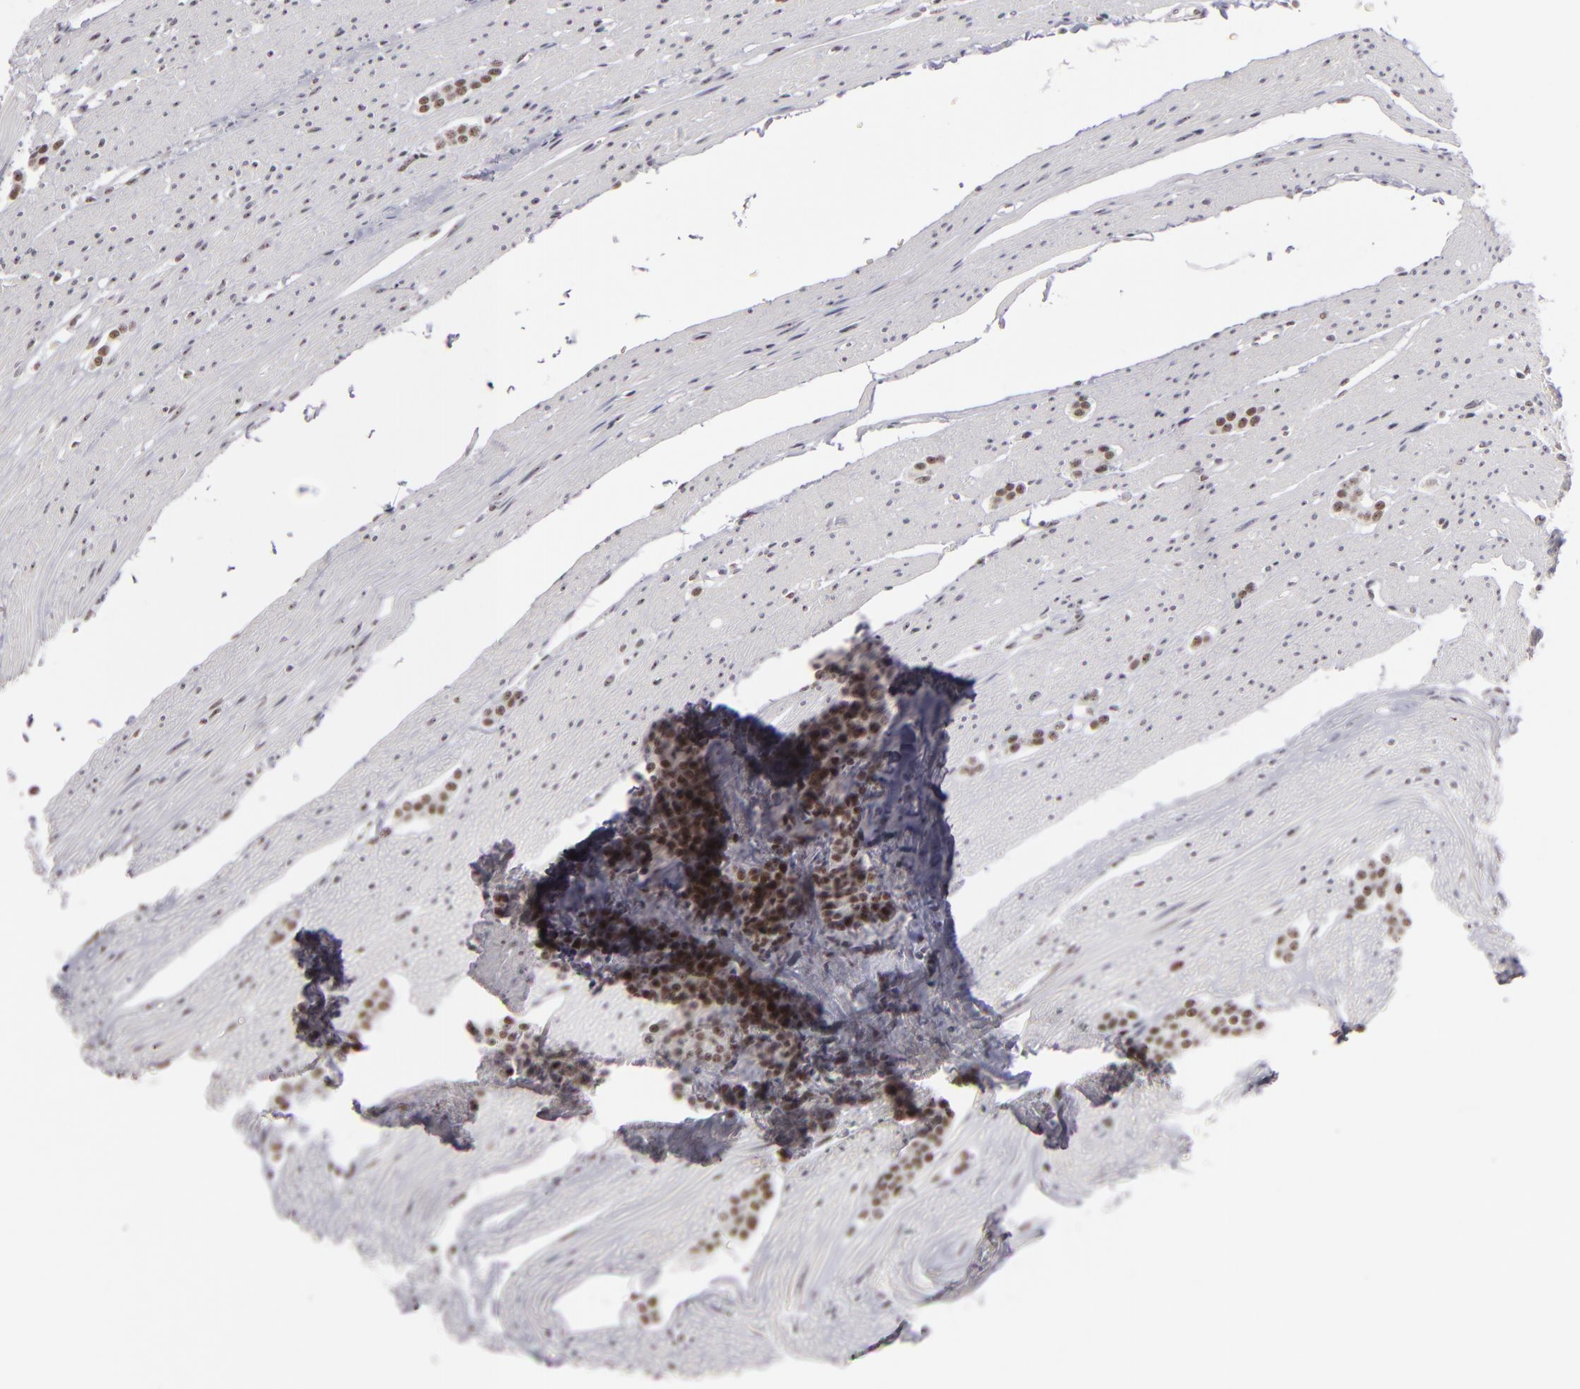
{"staining": {"intensity": "moderate", "quantity": ">75%", "location": "nuclear"}, "tissue": "carcinoid", "cell_type": "Tumor cells", "image_type": "cancer", "snomed": [{"axis": "morphology", "description": "Carcinoid, malignant, NOS"}, {"axis": "topography", "description": "Small intestine"}], "caption": "High-power microscopy captured an IHC histopathology image of malignant carcinoid, revealing moderate nuclear positivity in about >75% of tumor cells.", "gene": "DAXX", "patient": {"sex": "male", "age": 60}}